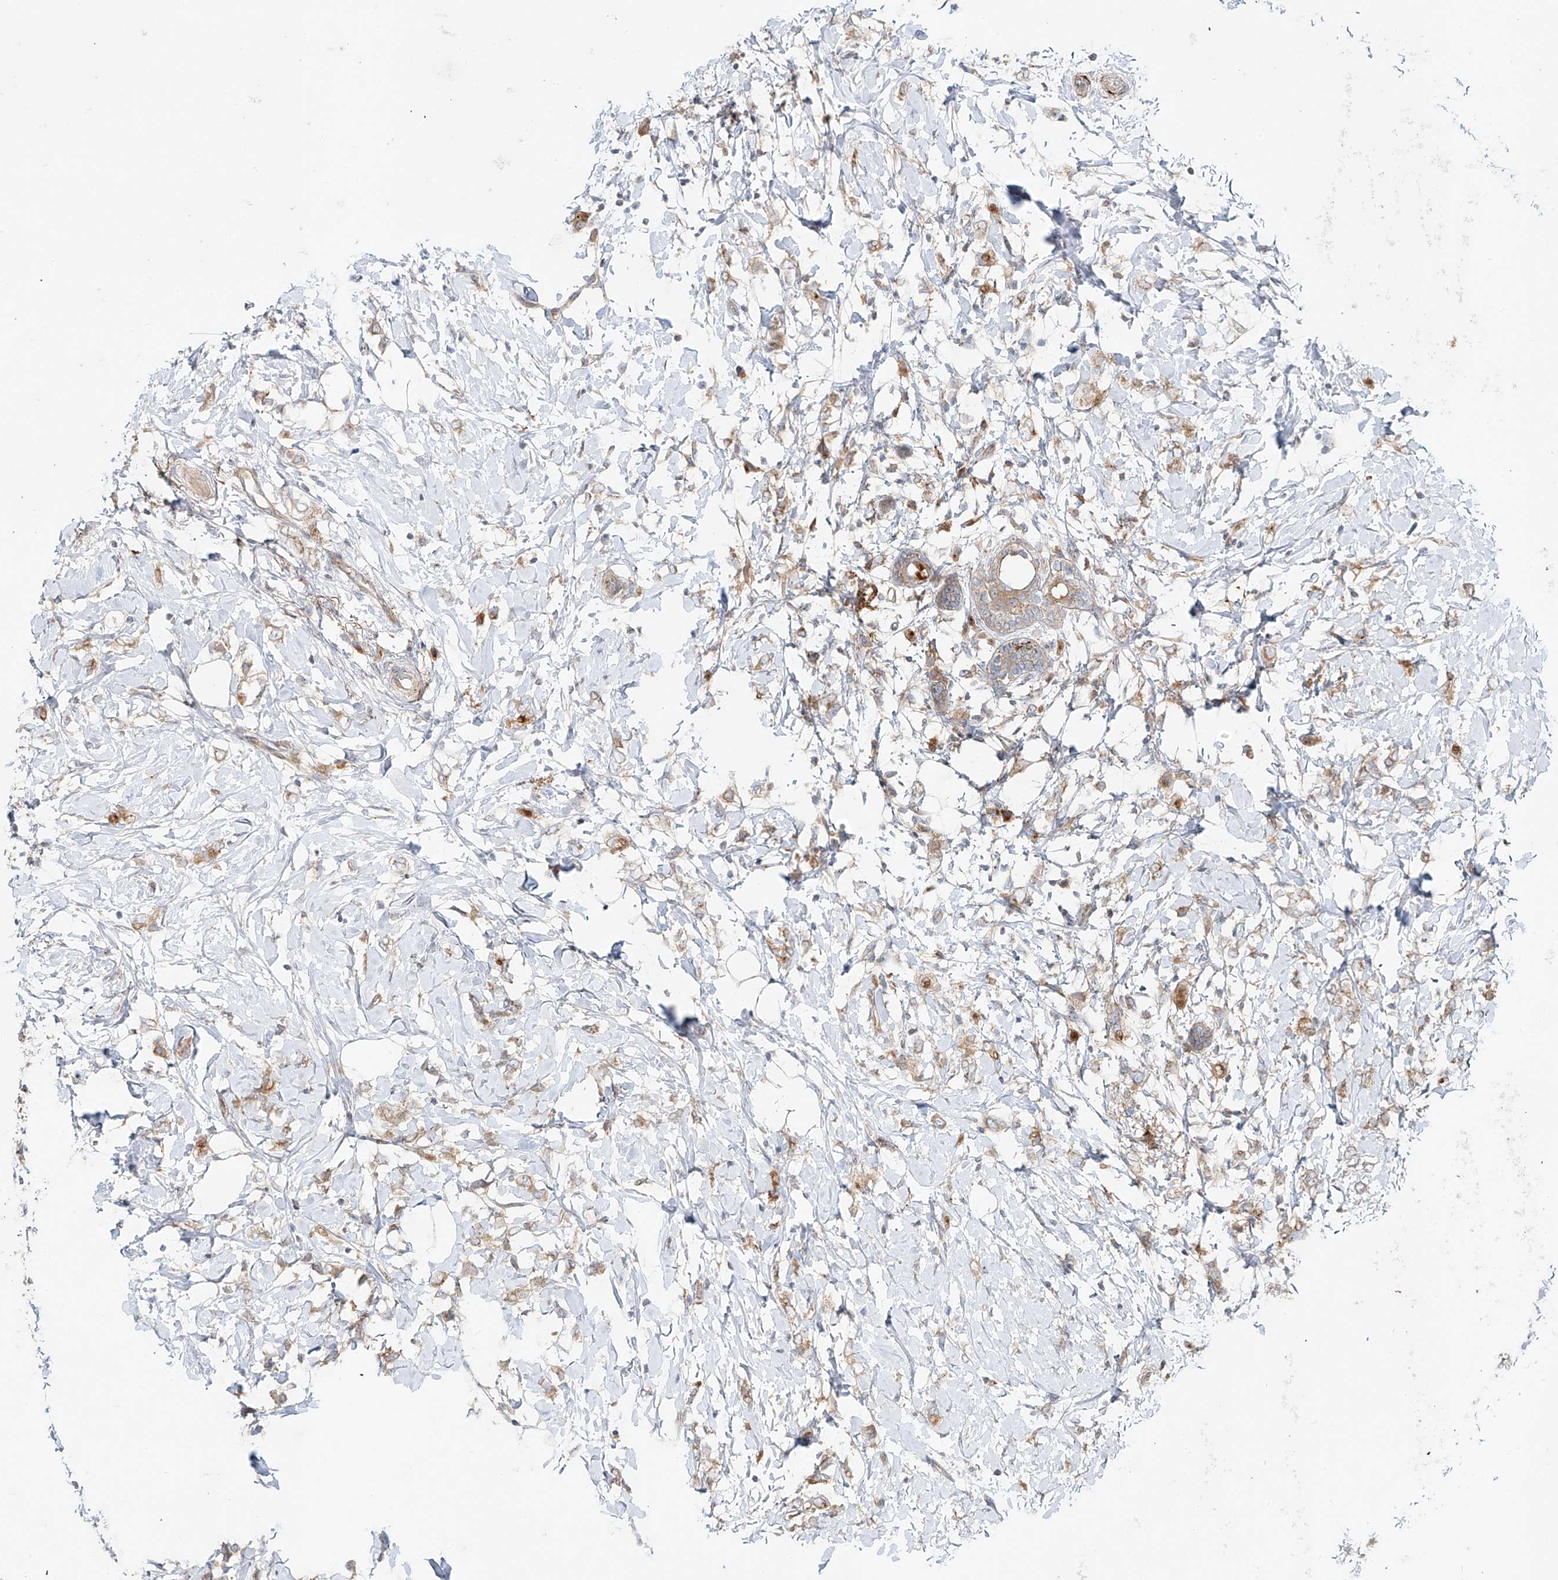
{"staining": {"intensity": "weak", "quantity": ">75%", "location": "cytoplasmic/membranous"}, "tissue": "breast cancer", "cell_type": "Tumor cells", "image_type": "cancer", "snomed": [{"axis": "morphology", "description": "Normal tissue, NOS"}, {"axis": "morphology", "description": "Lobular carcinoma"}, {"axis": "topography", "description": "Breast"}], "caption": "High-power microscopy captured an IHC histopathology image of breast cancer, revealing weak cytoplasmic/membranous positivity in about >75% of tumor cells.", "gene": "TJAP1", "patient": {"sex": "female", "age": 47}}